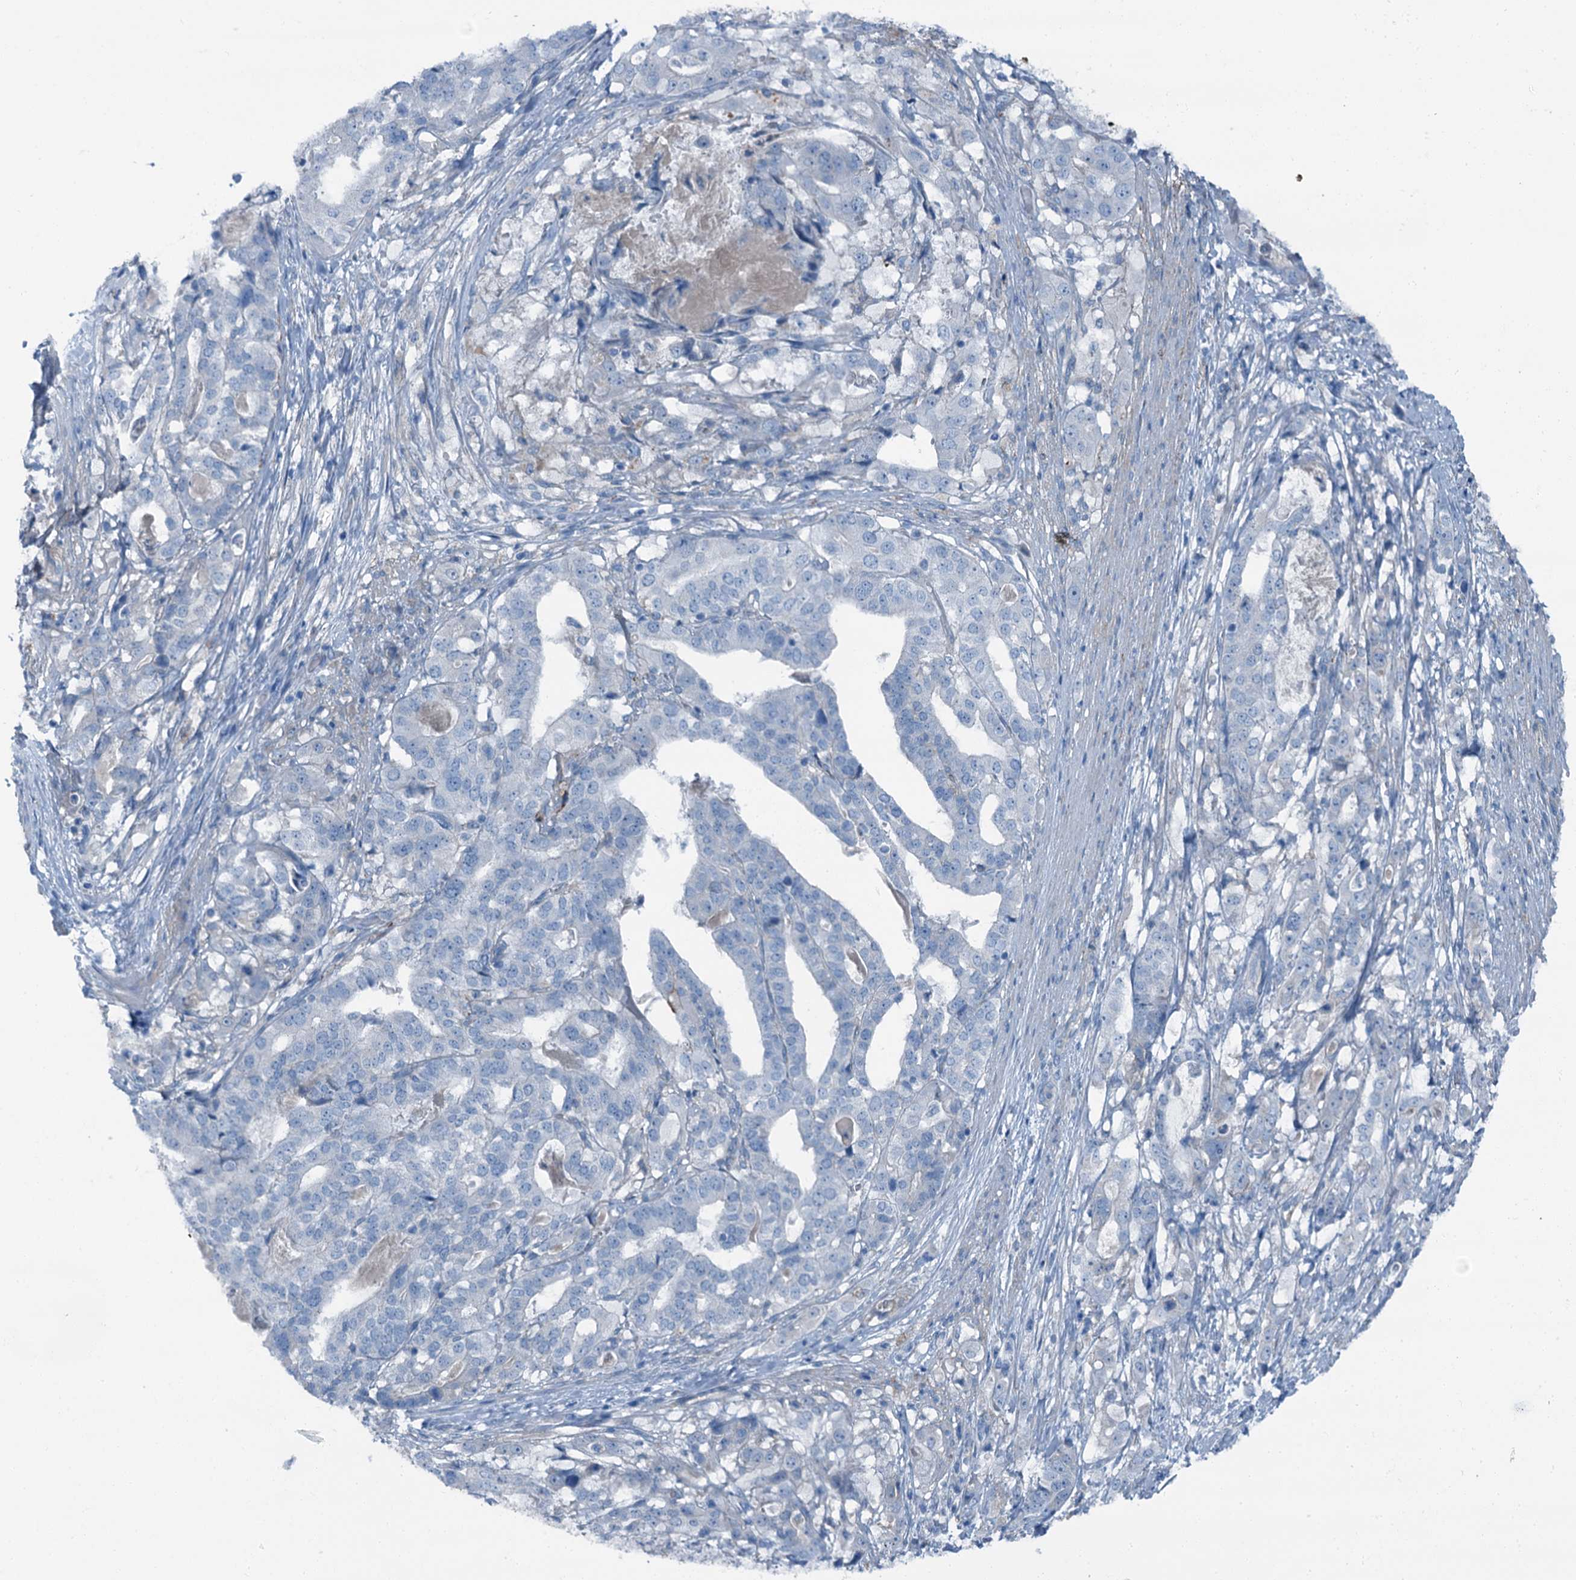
{"staining": {"intensity": "negative", "quantity": "none", "location": "none"}, "tissue": "stomach cancer", "cell_type": "Tumor cells", "image_type": "cancer", "snomed": [{"axis": "morphology", "description": "Adenocarcinoma, NOS"}, {"axis": "topography", "description": "Stomach"}], "caption": "IHC of human stomach cancer (adenocarcinoma) exhibits no positivity in tumor cells. (Stains: DAB immunohistochemistry (IHC) with hematoxylin counter stain, Microscopy: brightfield microscopy at high magnification).", "gene": "AXL", "patient": {"sex": "male", "age": 48}}